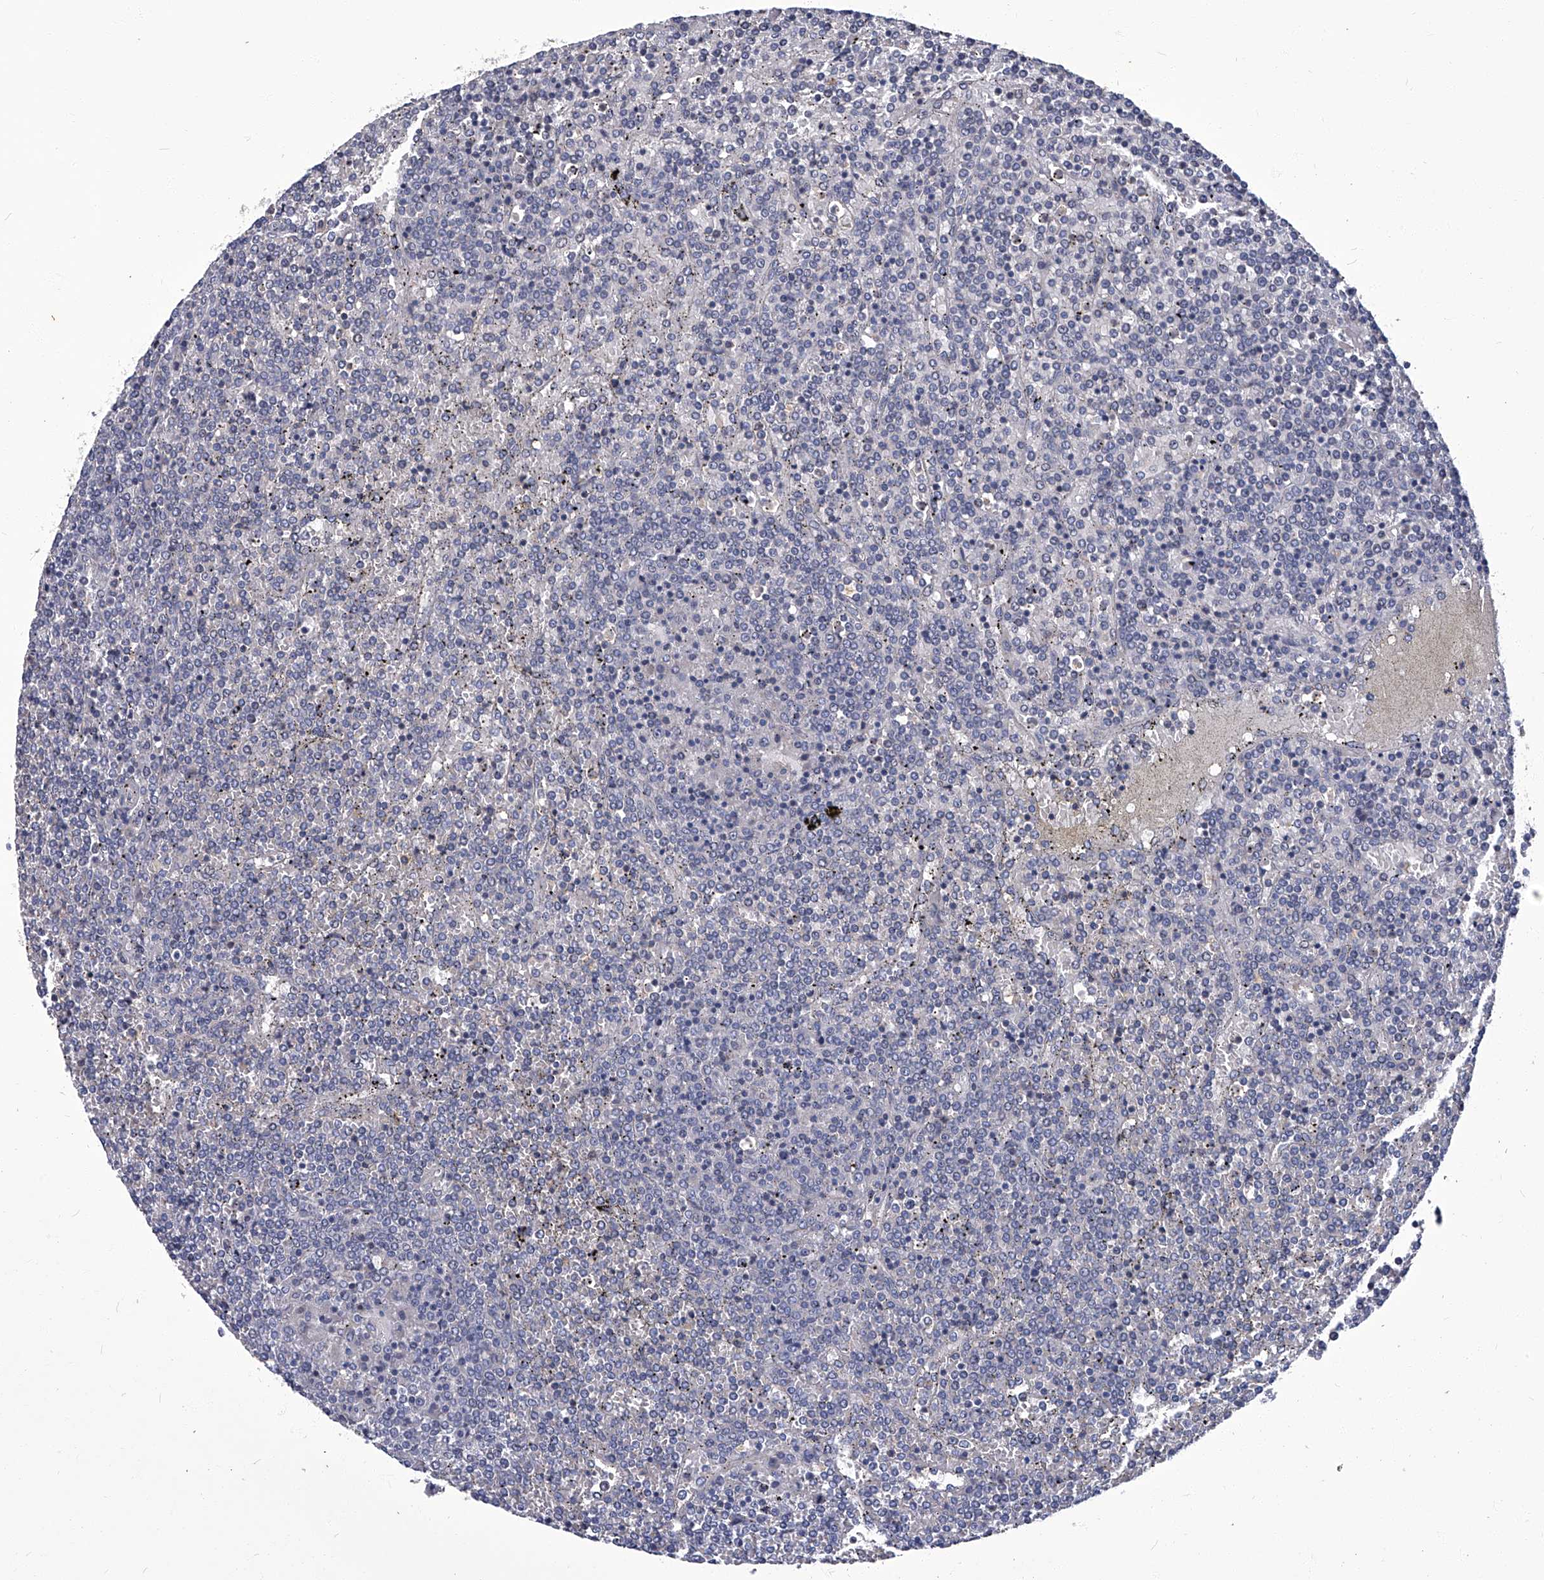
{"staining": {"intensity": "negative", "quantity": "none", "location": "none"}, "tissue": "lymphoma", "cell_type": "Tumor cells", "image_type": "cancer", "snomed": [{"axis": "morphology", "description": "Malignant lymphoma, non-Hodgkin's type, Low grade"}, {"axis": "topography", "description": "Spleen"}], "caption": "IHC of malignant lymphoma, non-Hodgkin's type (low-grade) displays no expression in tumor cells. (DAB (3,3'-diaminobenzidine) immunohistochemistry with hematoxylin counter stain).", "gene": "TGFBR1", "patient": {"sex": "female", "age": 19}}